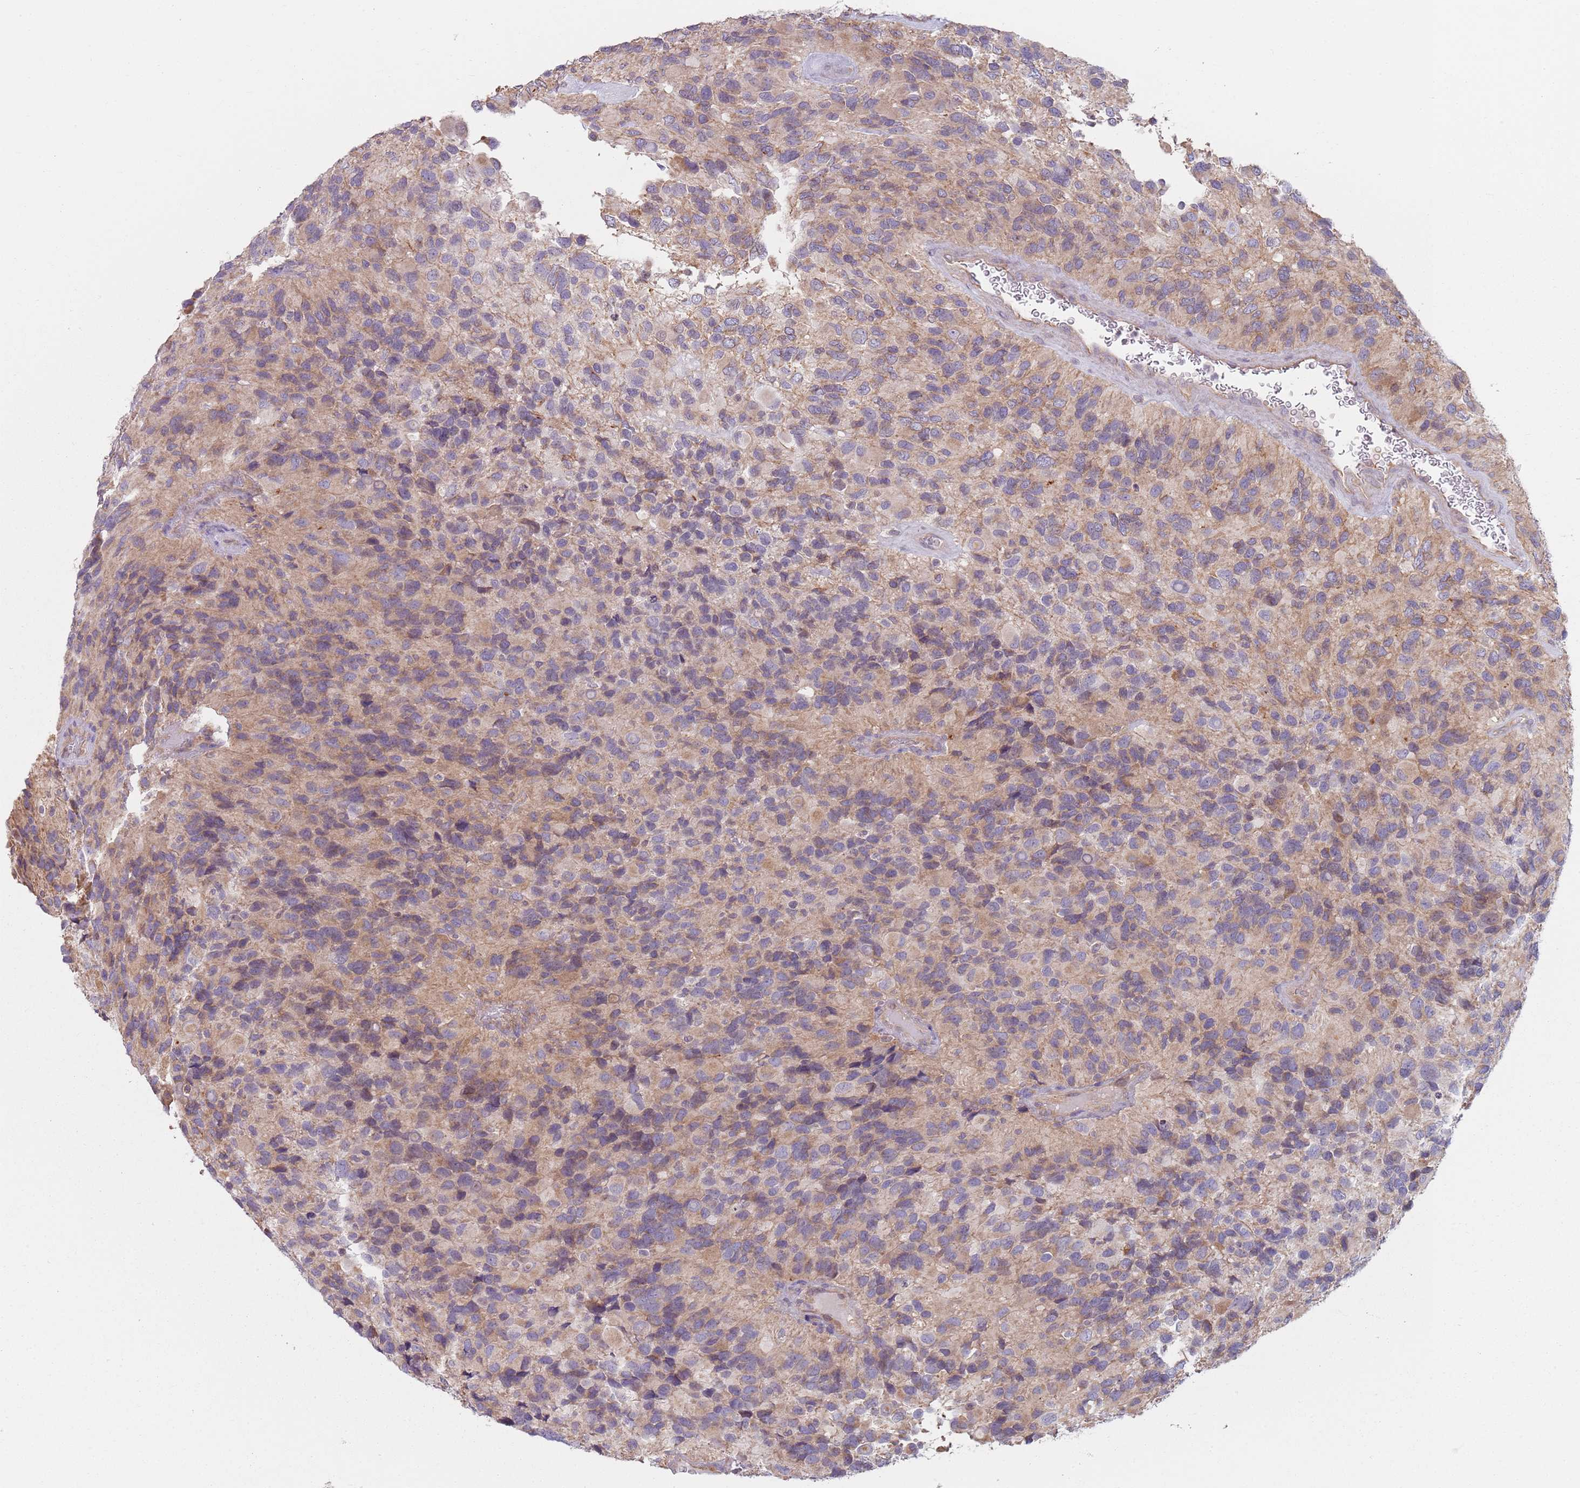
{"staining": {"intensity": "weak", "quantity": "25%-75%", "location": "cytoplasmic/membranous"}, "tissue": "glioma", "cell_type": "Tumor cells", "image_type": "cancer", "snomed": [{"axis": "morphology", "description": "Glioma, malignant, High grade"}, {"axis": "topography", "description": "Brain"}], "caption": "IHC (DAB) staining of human glioma demonstrates weak cytoplasmic/membranous protein positivity in about 25%-75% of tumor cells.", "gene": "GAS8", "patient": {"sex": "male", "age": 77}}